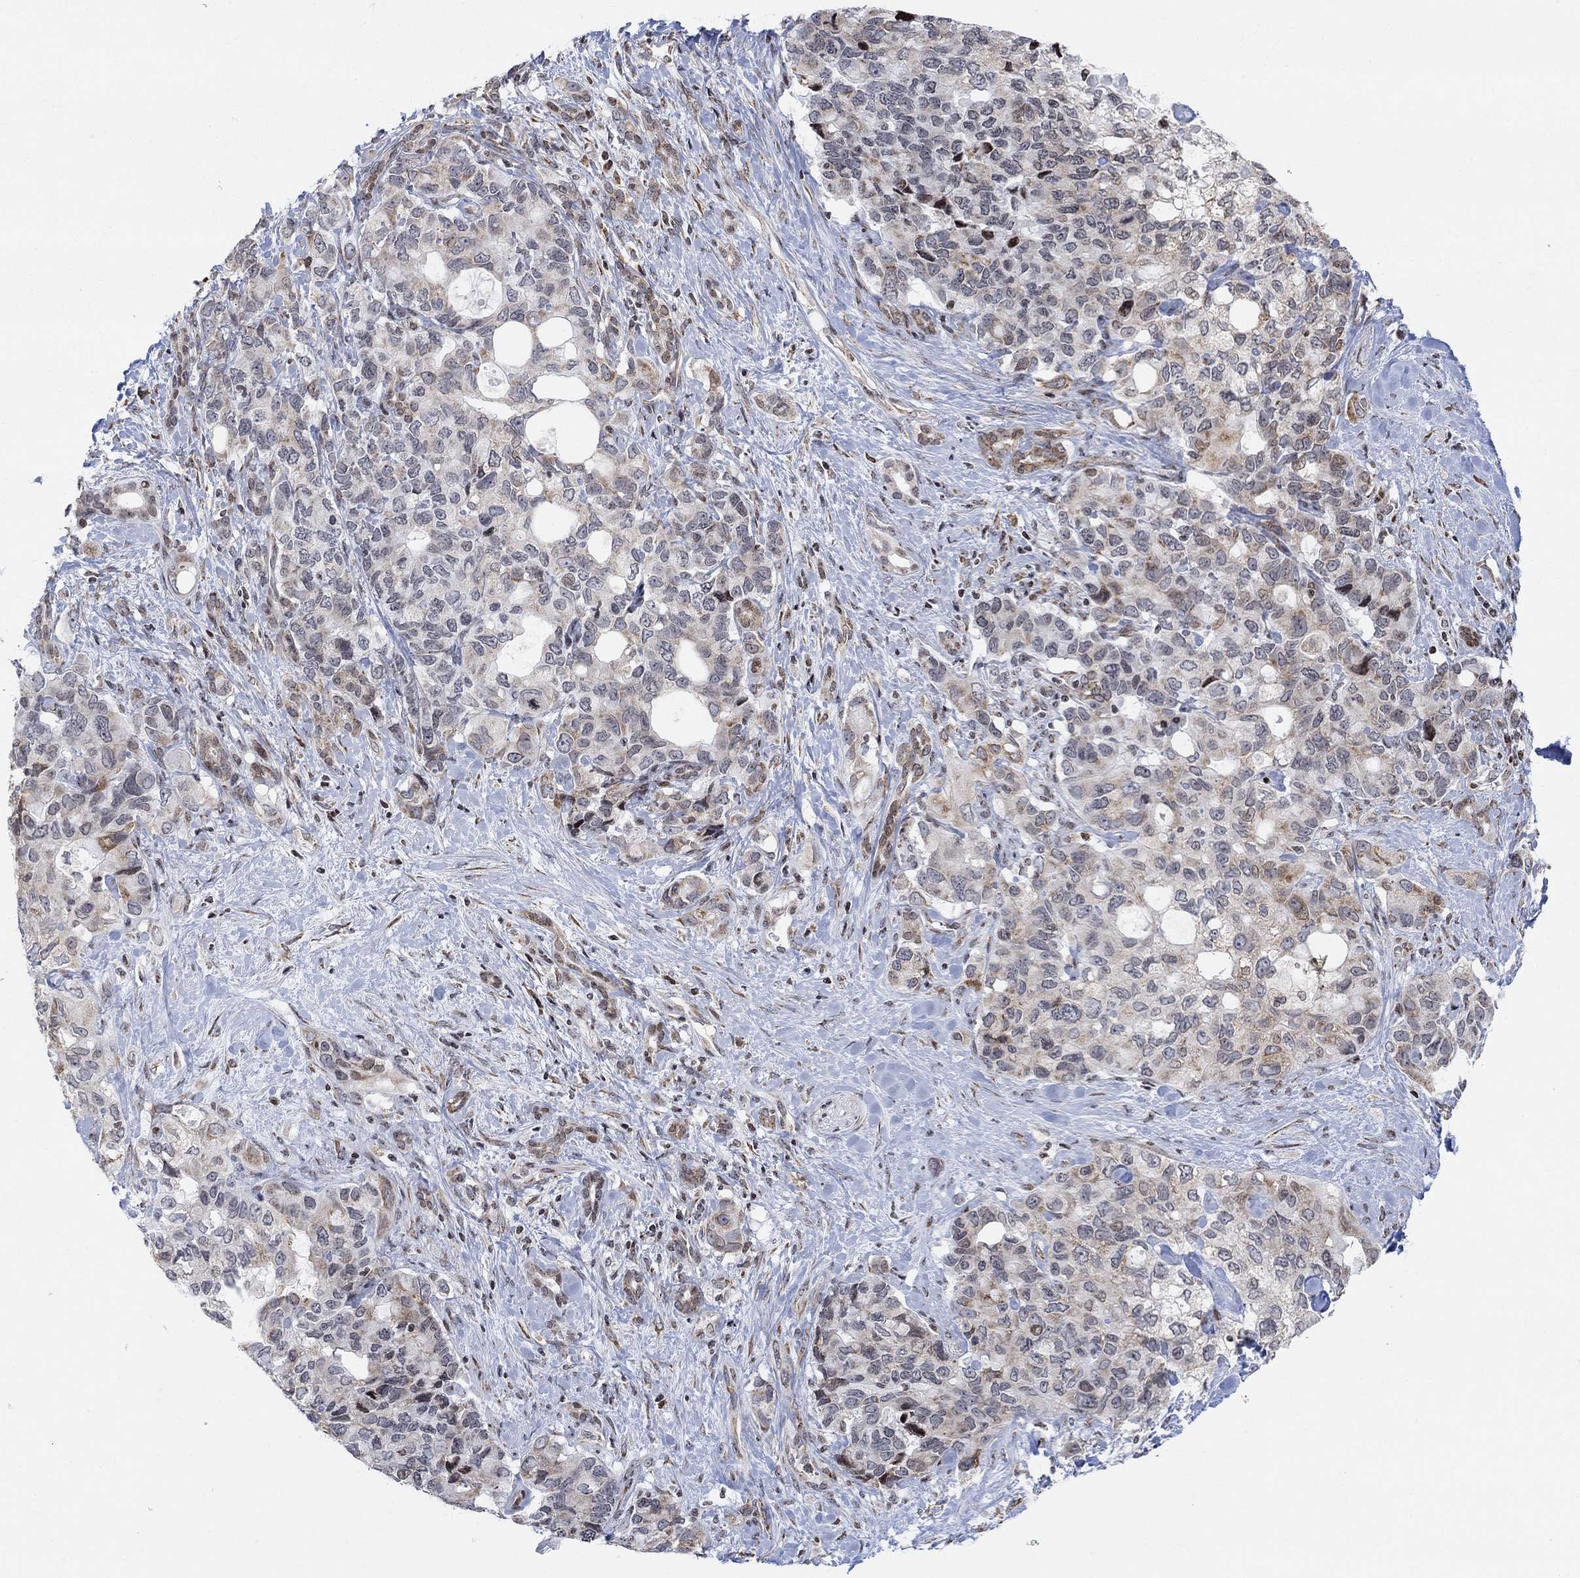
{"staining": {"intensity": "moderate", "quantity": "<25%", "location": "cytoplasmic/membranous"}, "tissue": "pancreatic cancer", "cell_type": "Tumor cells", "image_type": "cancer", "snomed": [{"axis": "morphology", "description": "Adenocarcinoma, NOS"}, {"axis": "topography", "description": "Pancreas"}], "caption": "This is a photomicrograph of immunohistochemistry (IHC) staining of pancreatic cancer (adenocarcinoma), which shows moderate positivity in the cytoplasmic/membranous of tumor cells.", "gene": "ABHD14A", "patient": {"sex": "female", "age": 56}}